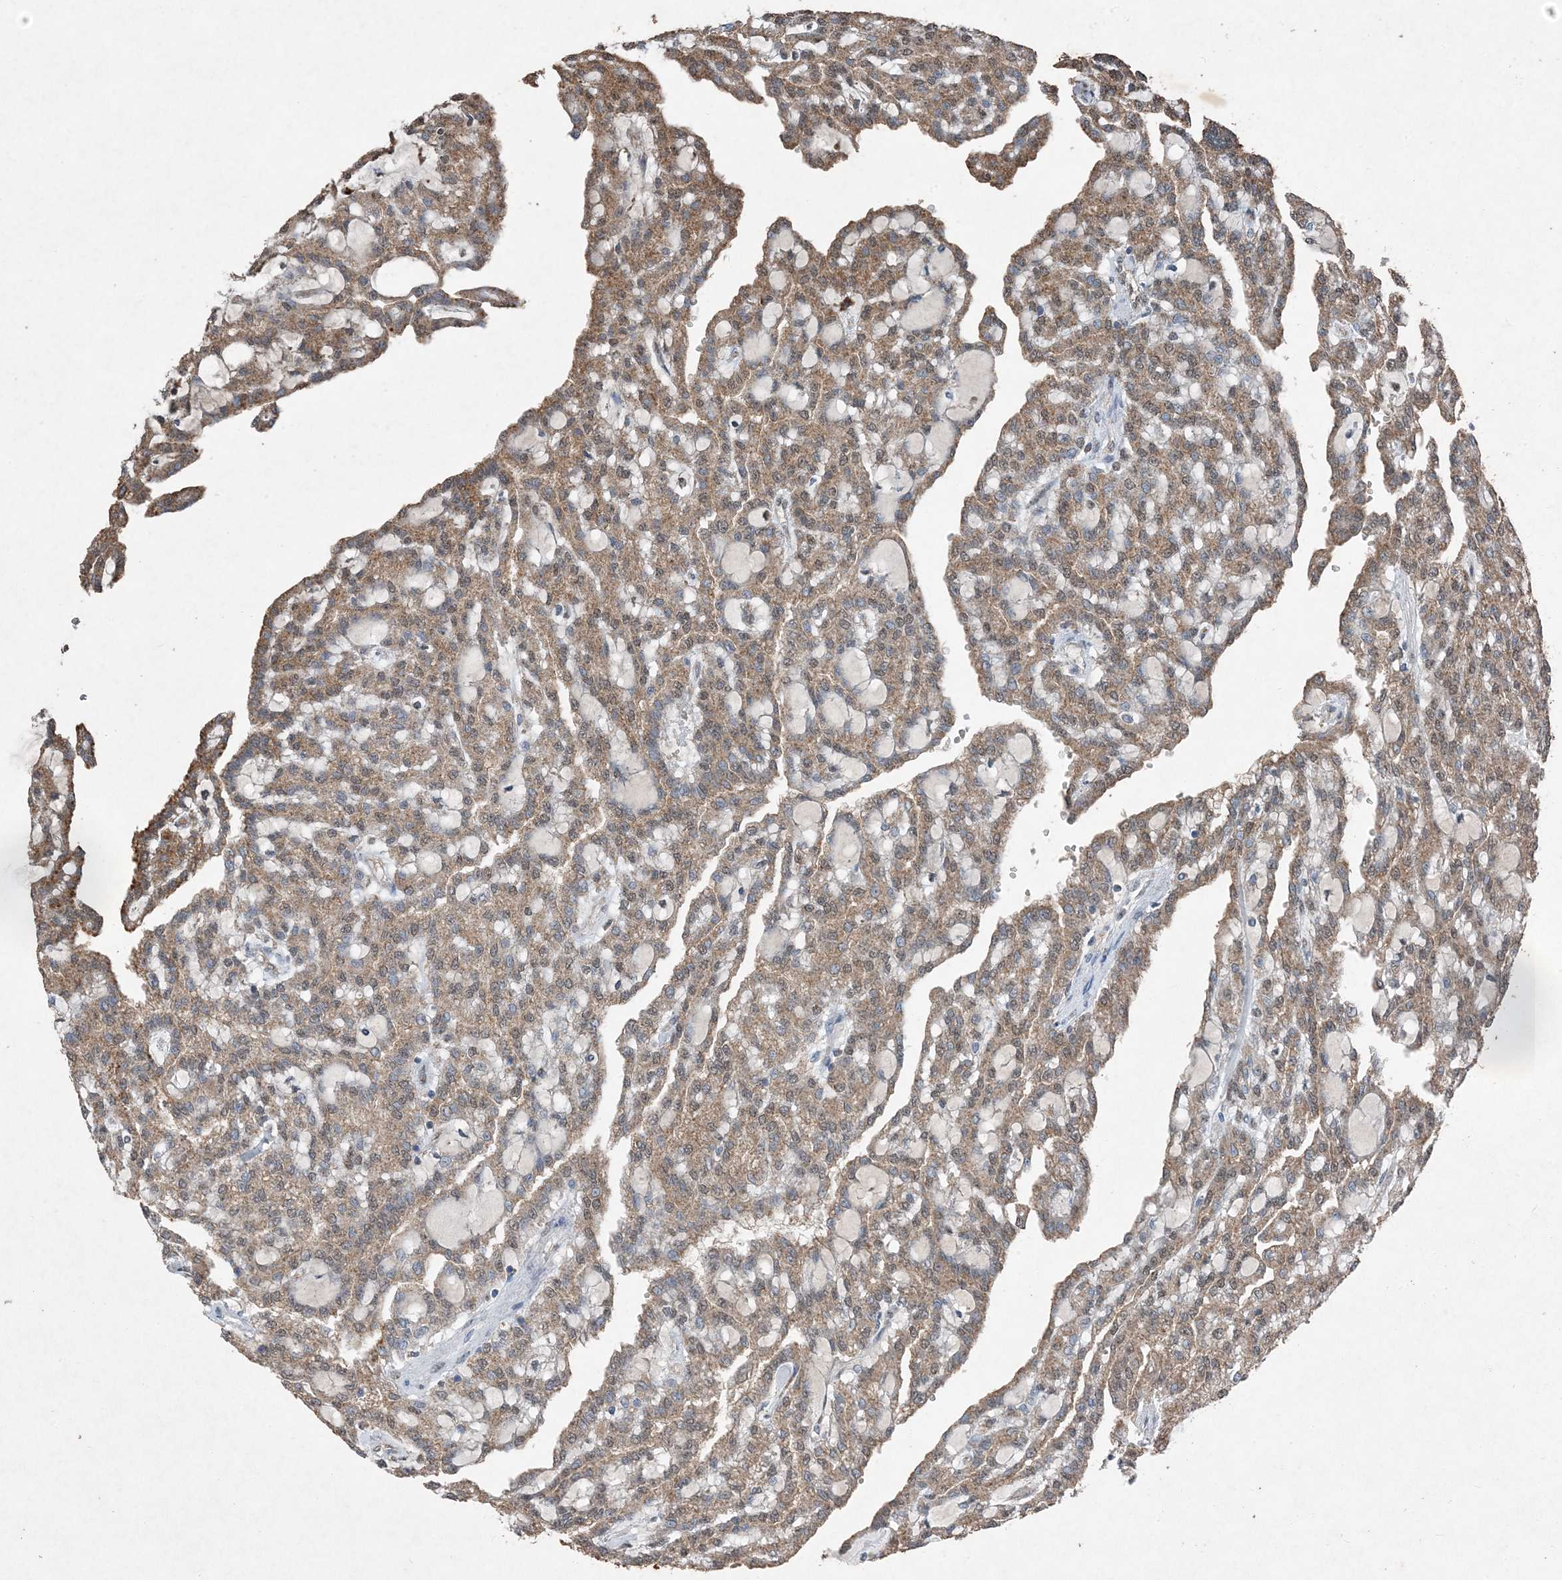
{"staining": {"intensity": "moderate", "quantity": ">75%", "location": "cytoplasmic/membranous"}, "tissue": "renal cancer", "cell_type": "Tumor cells", "image_type": "cancer", "snomed": [{"axis": "morphology", "description": "Adenocarcinoma, NOS"}, {"axis": "topography", "description": "Kidney"}], "caption": "Renal cancer (adenocarcinoma) stained for a protein (brown) exhibits moderate cytoplasmic/membranous positive expression in approximately >75% of tumor cells.", "gene": "FCN3", "patient": {"sex": "male", "age": 63}}